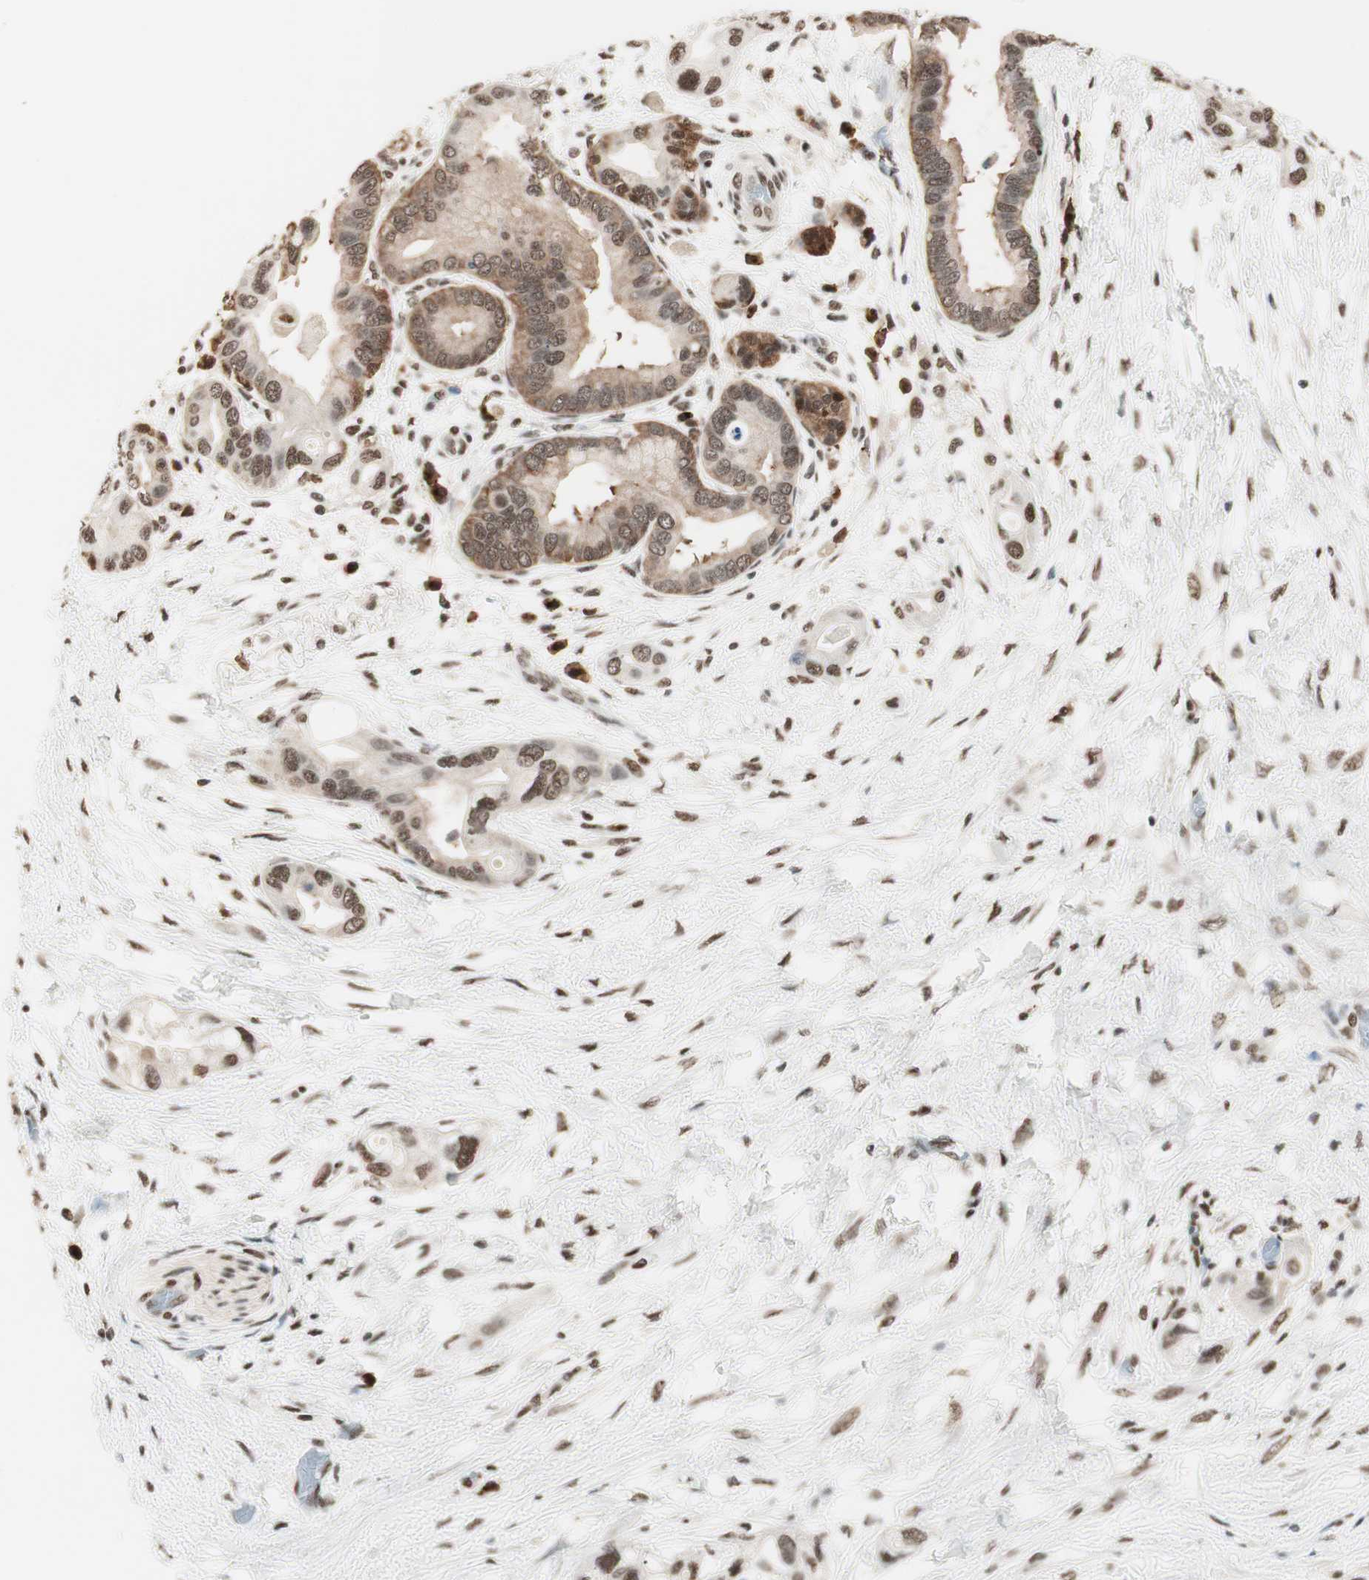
{"staining": {"intensity": "moderate", "quantity": ">75%", "location": "cytoplasmic/membranous,nuclear"}, "tissue": "pancreatic cancer", "cell_type": "Tumor cells", "image_type": "cancer", "snomed": [{"axis": "morphology", "description": "Adenocarcinoma, NOS"}, {"axis": "topography", "description": "Pancreas"}], "caption": "Adenocarcinoma (pancreatic) stained for a protein exhibits moderate cytoplasmic/membranous and nuclear positivity in tumor cells.", "gene": "SMARCE1", "patient": {"sex": "female", "age": 77}}